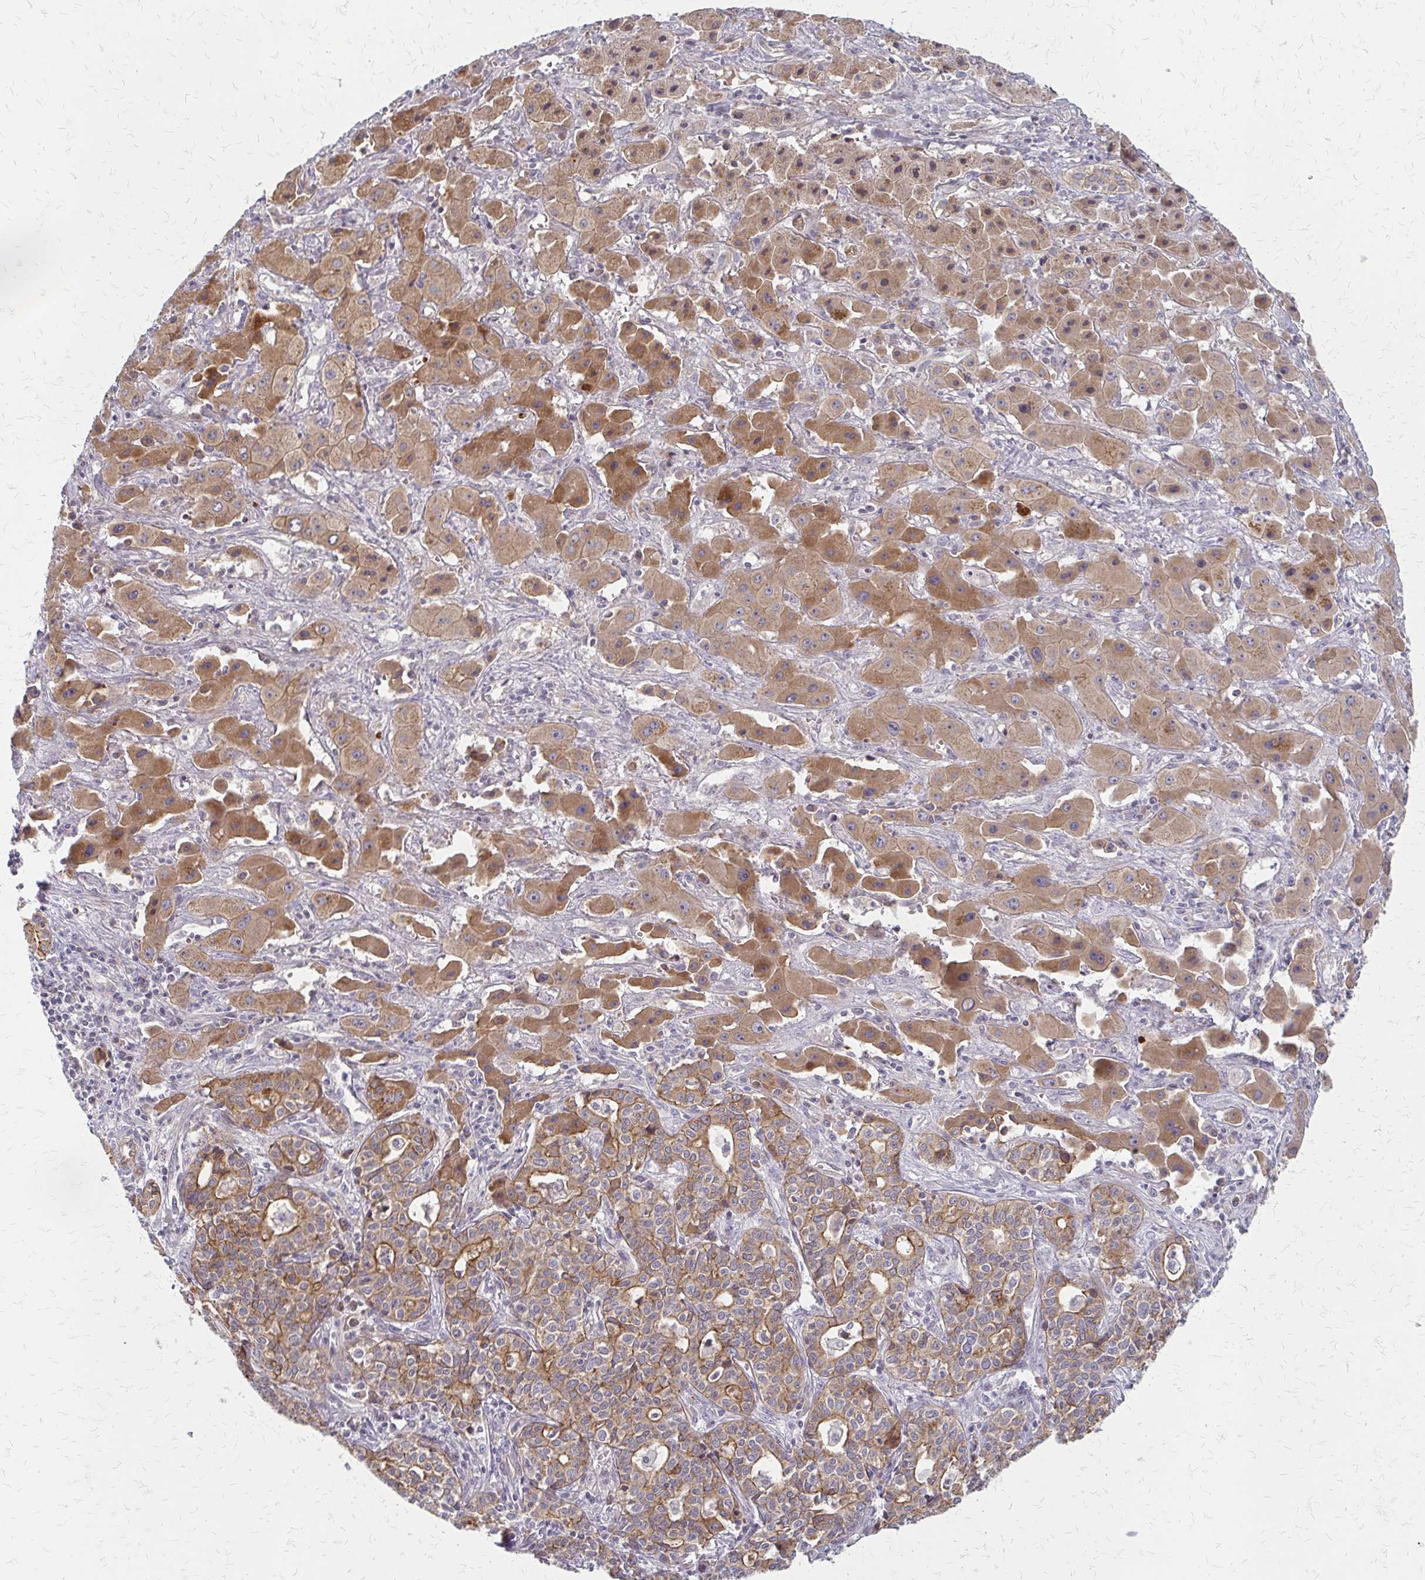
{"staining": {"intensity": "moderate", "quantity": ">75%", "location": "cytoplasmic/membranous"}, "tissue": "liver cancer", "cell_type": "Tumor cells", "image_type": "cancer", "snomed": [{"axis": "morphology", "description": "Cholangiocarcinoma"}, {"axis": "topography", "description": "Liver"}], "caption": "A brown stain shows moderate cytoplasmic/membranous staining of a protein in human liver cancer tumor cells. The protein of interest is stained brown, and the nuclei are stained in blue (DAB IHC with brightfield microscopy, high magnification).", "gene": "ZNF383", "patient": {"sex": "female", "age": 61}}